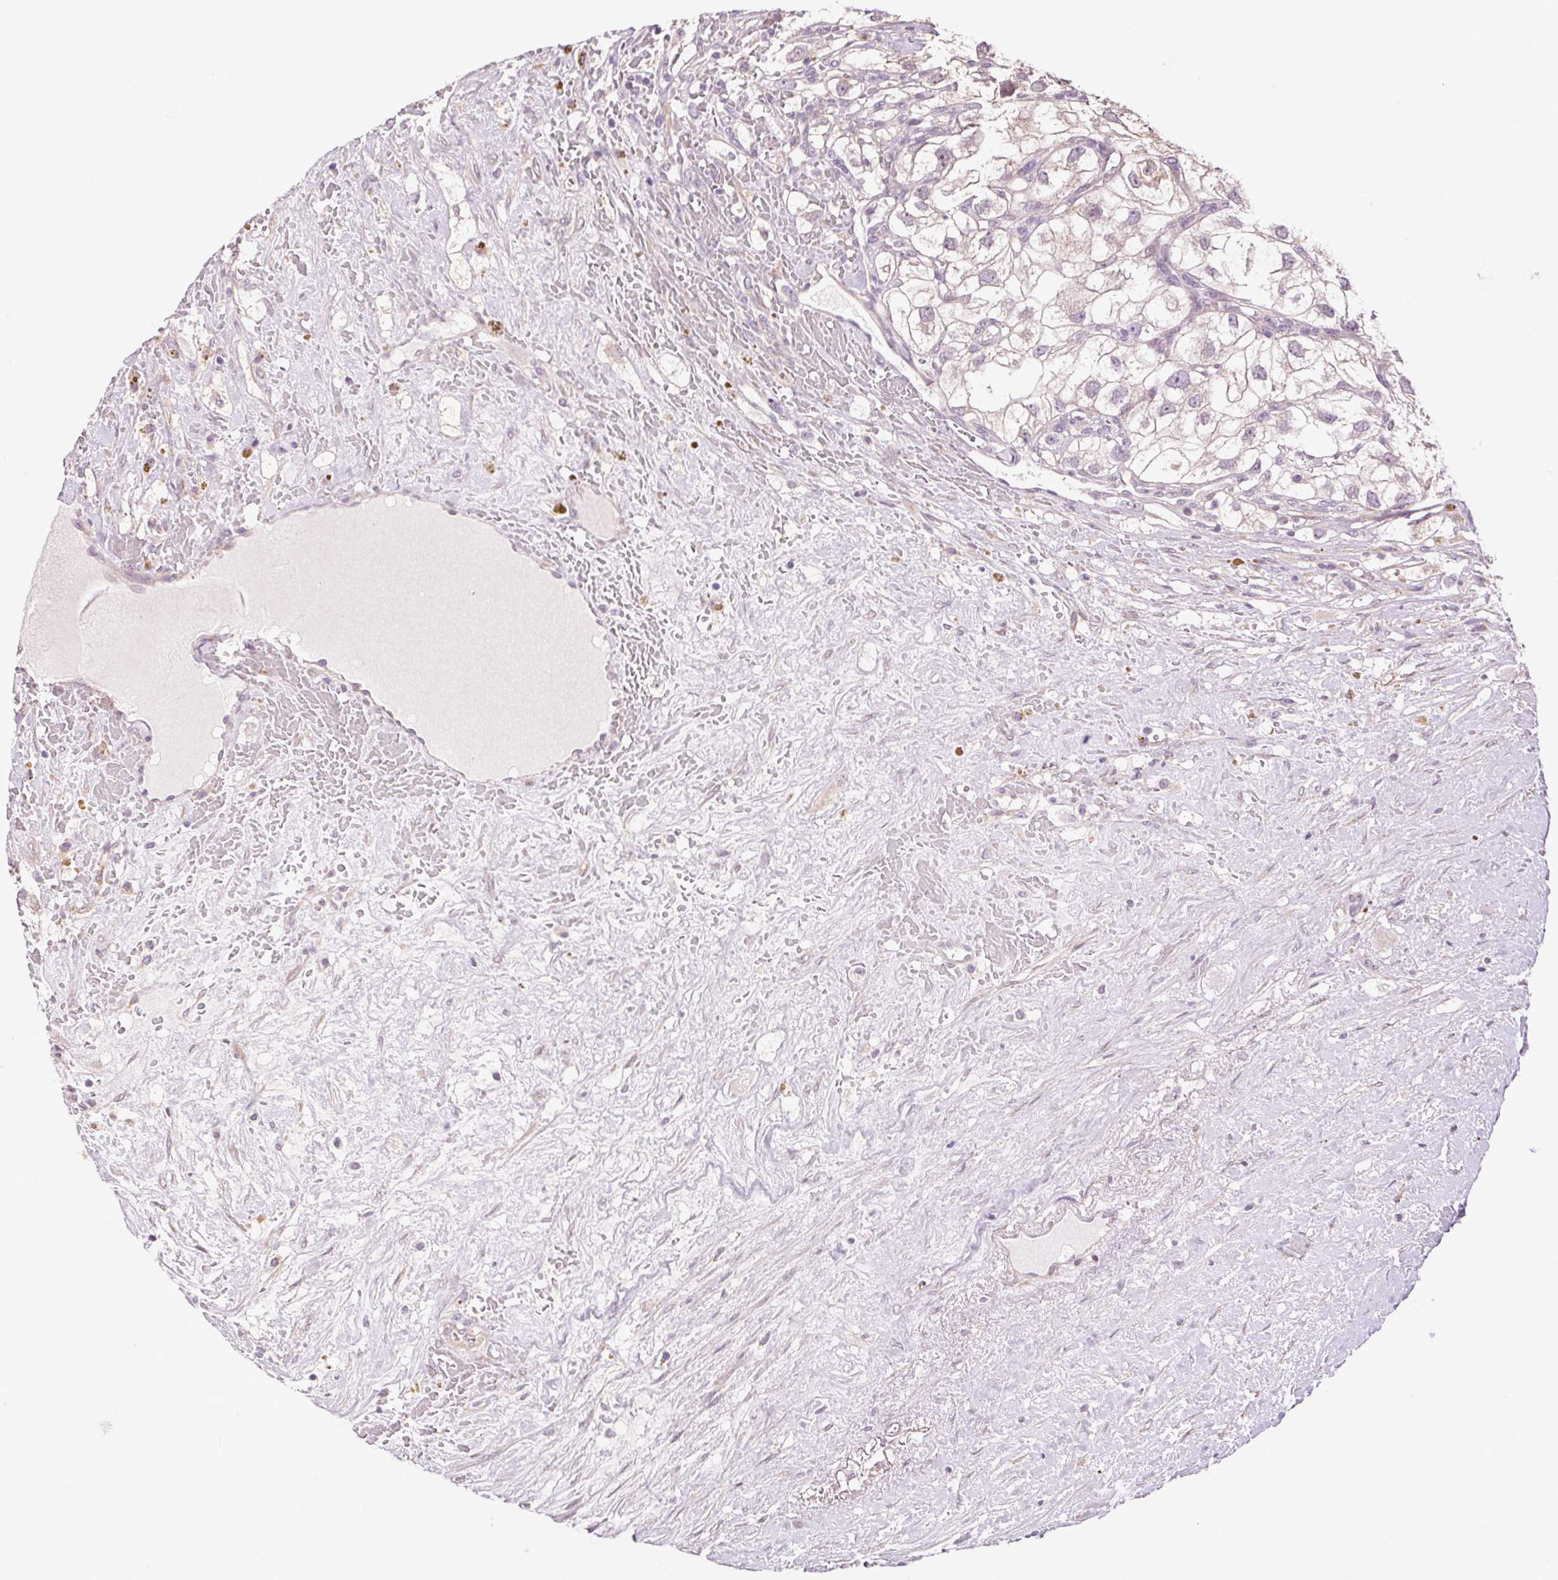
{"staining": {"intensity": "negative", "quantity": "none", "location": "none"}, "tissue": "renal cancer", "cell_type": "Tumor cells", "image_type": "cancer", "snomed": [{"axis": "morphology", "description": "Adenocarcinoma, NOS"}, {"axis": "topography", "description": "Kidney"}], "caption": "IHC of human renal cancer reveals no positivity in tumor cells.", "gene": "SYT11", "patient": {"sex": "male", "age": 59}}